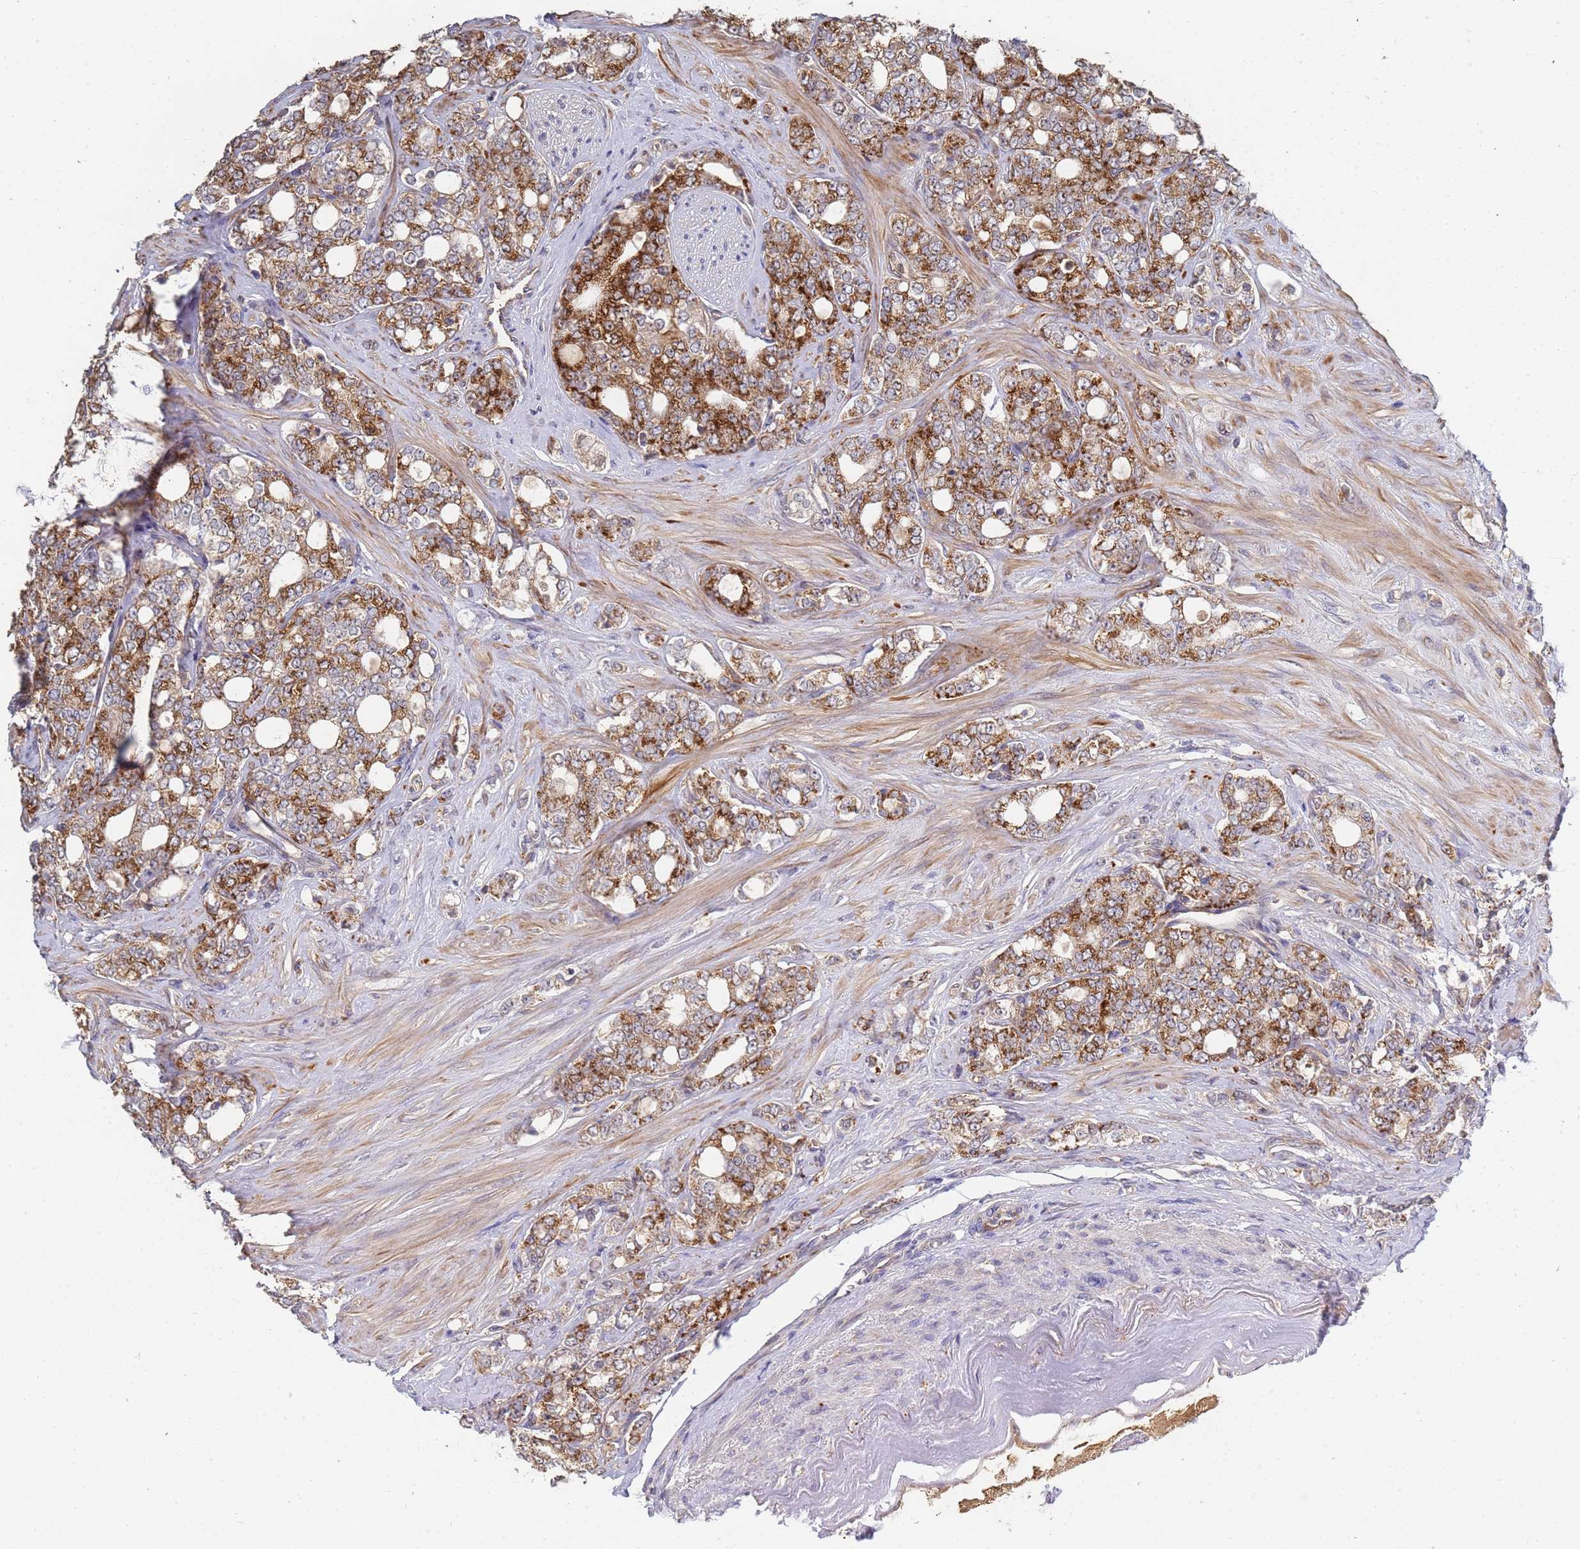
{"staining": {"intensity": "moderate", "quantity": "25%-75%", "location": "cytoplasmic/membranous"}, "tissue": "prostate cancer", "cell_type": "Tumor cells", "image_type": "cancer", "snomed": [{"axis": "morphology", "description": "Adenocarcinoma, High grade"}, {"axis": "topography", "description": "Prostate"}], "caption": "Prostate cancer (high-grade adenocarcinoma) was stained to show a protein in brown. There is medium levels of moderate cytoplasmic/membranous staining in about 25%-75% of tumor cells. Using DAB (brown) and hematoxylin (blue) stains, captured at high magnification using brightfield microscopy.", "gene": "ABCB6", "patient": {"sex": "male", "age": 64}}